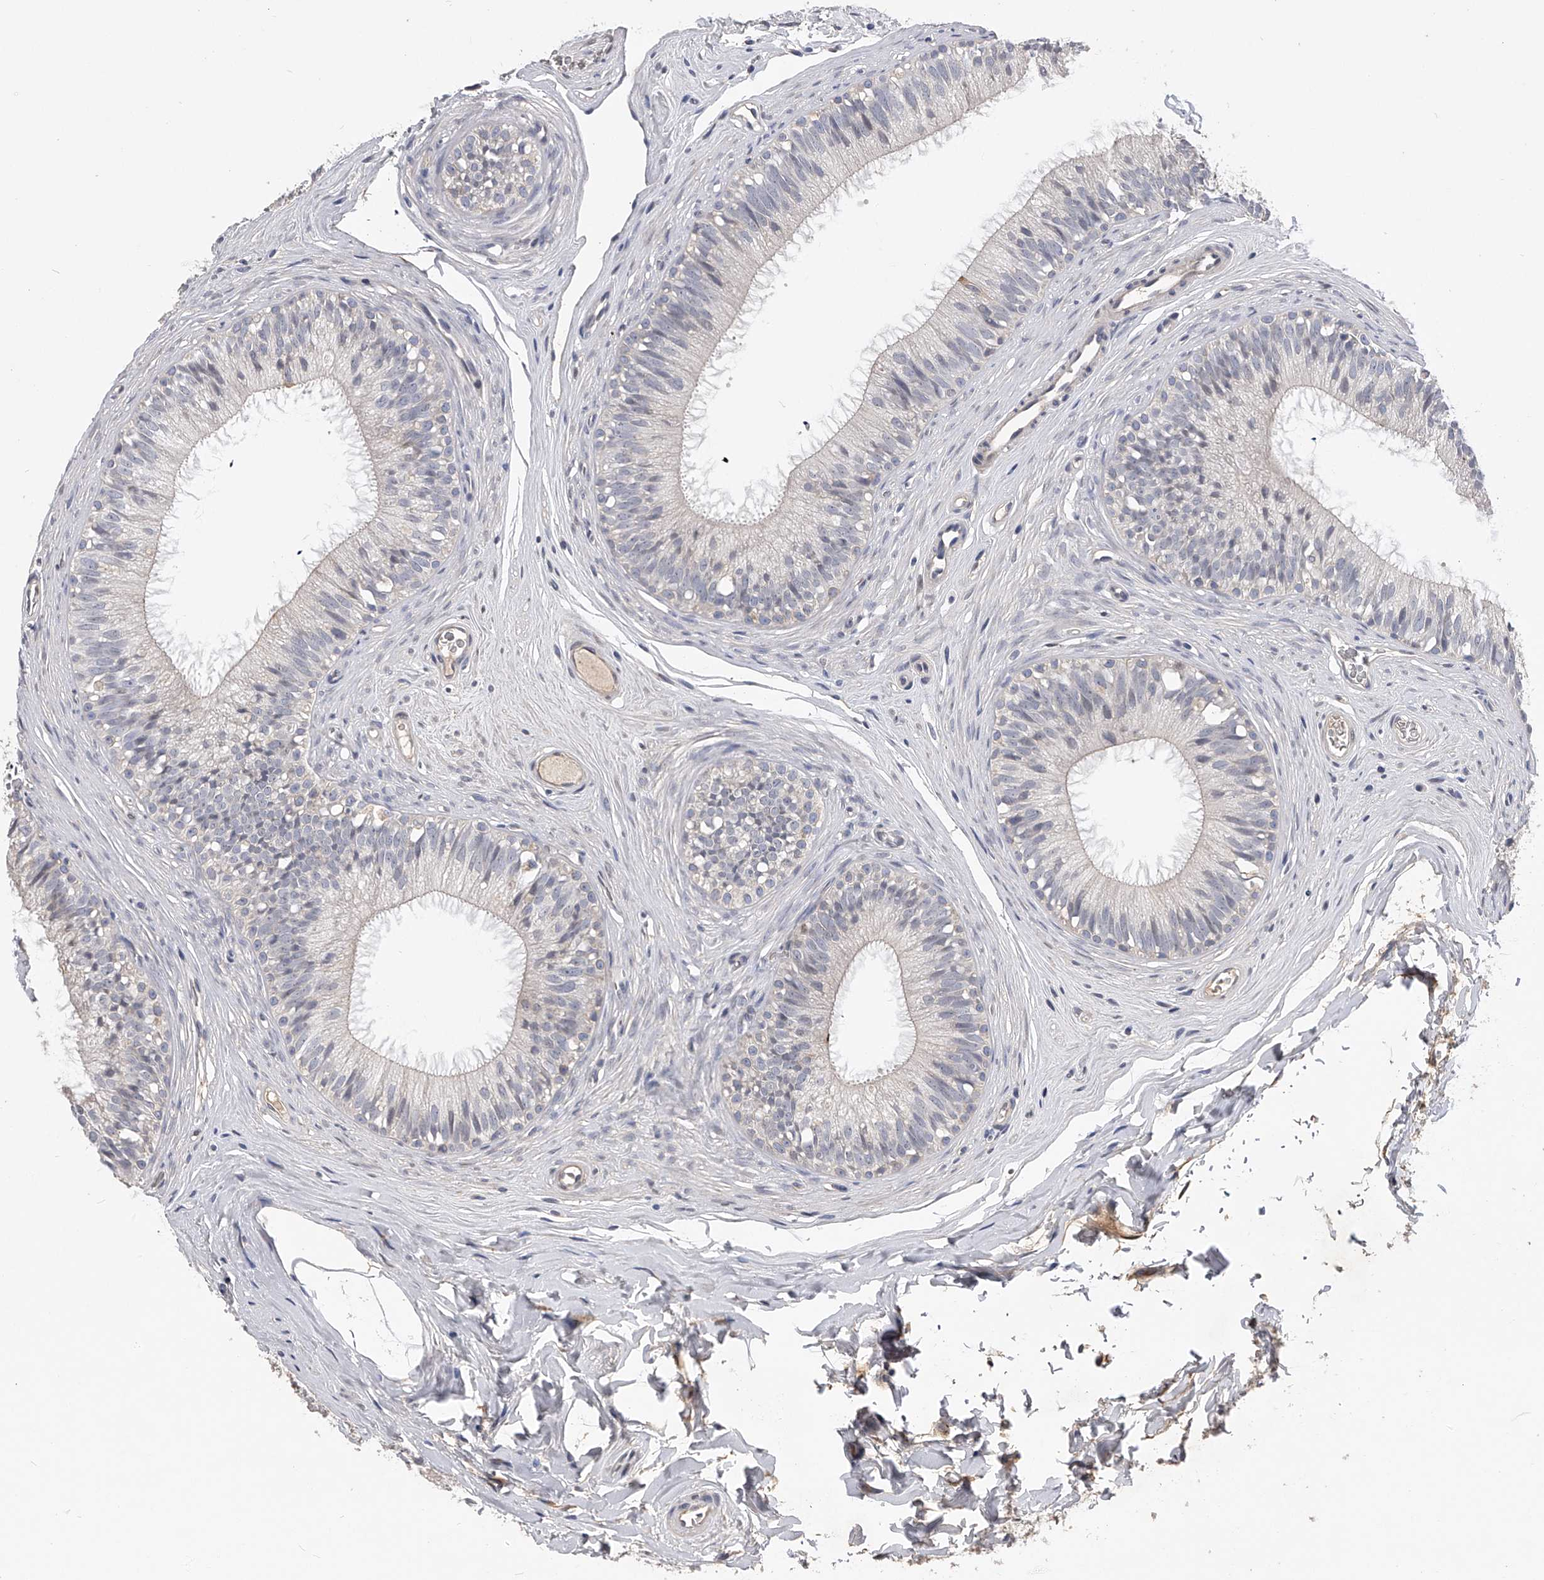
{"staining": {"intensity": "moderate", "quantity": "<25%", "location": "nuclear"}, "tissue": "epididymis", "cell_type": "Glandular cells", "image_type": "normal", "snomed": [{"axis": "morphology", "description": "Normal tissue, NOS"}, {"axis": "topography", "description": "Epididymis"}], "caption": "IHC (DAB) staining of benign human epididymis shows moderate nuclear protein expression in about <25% of glandular cells.", "gene": "MDN1", "patient": {"sex": "male", "age": 29}}